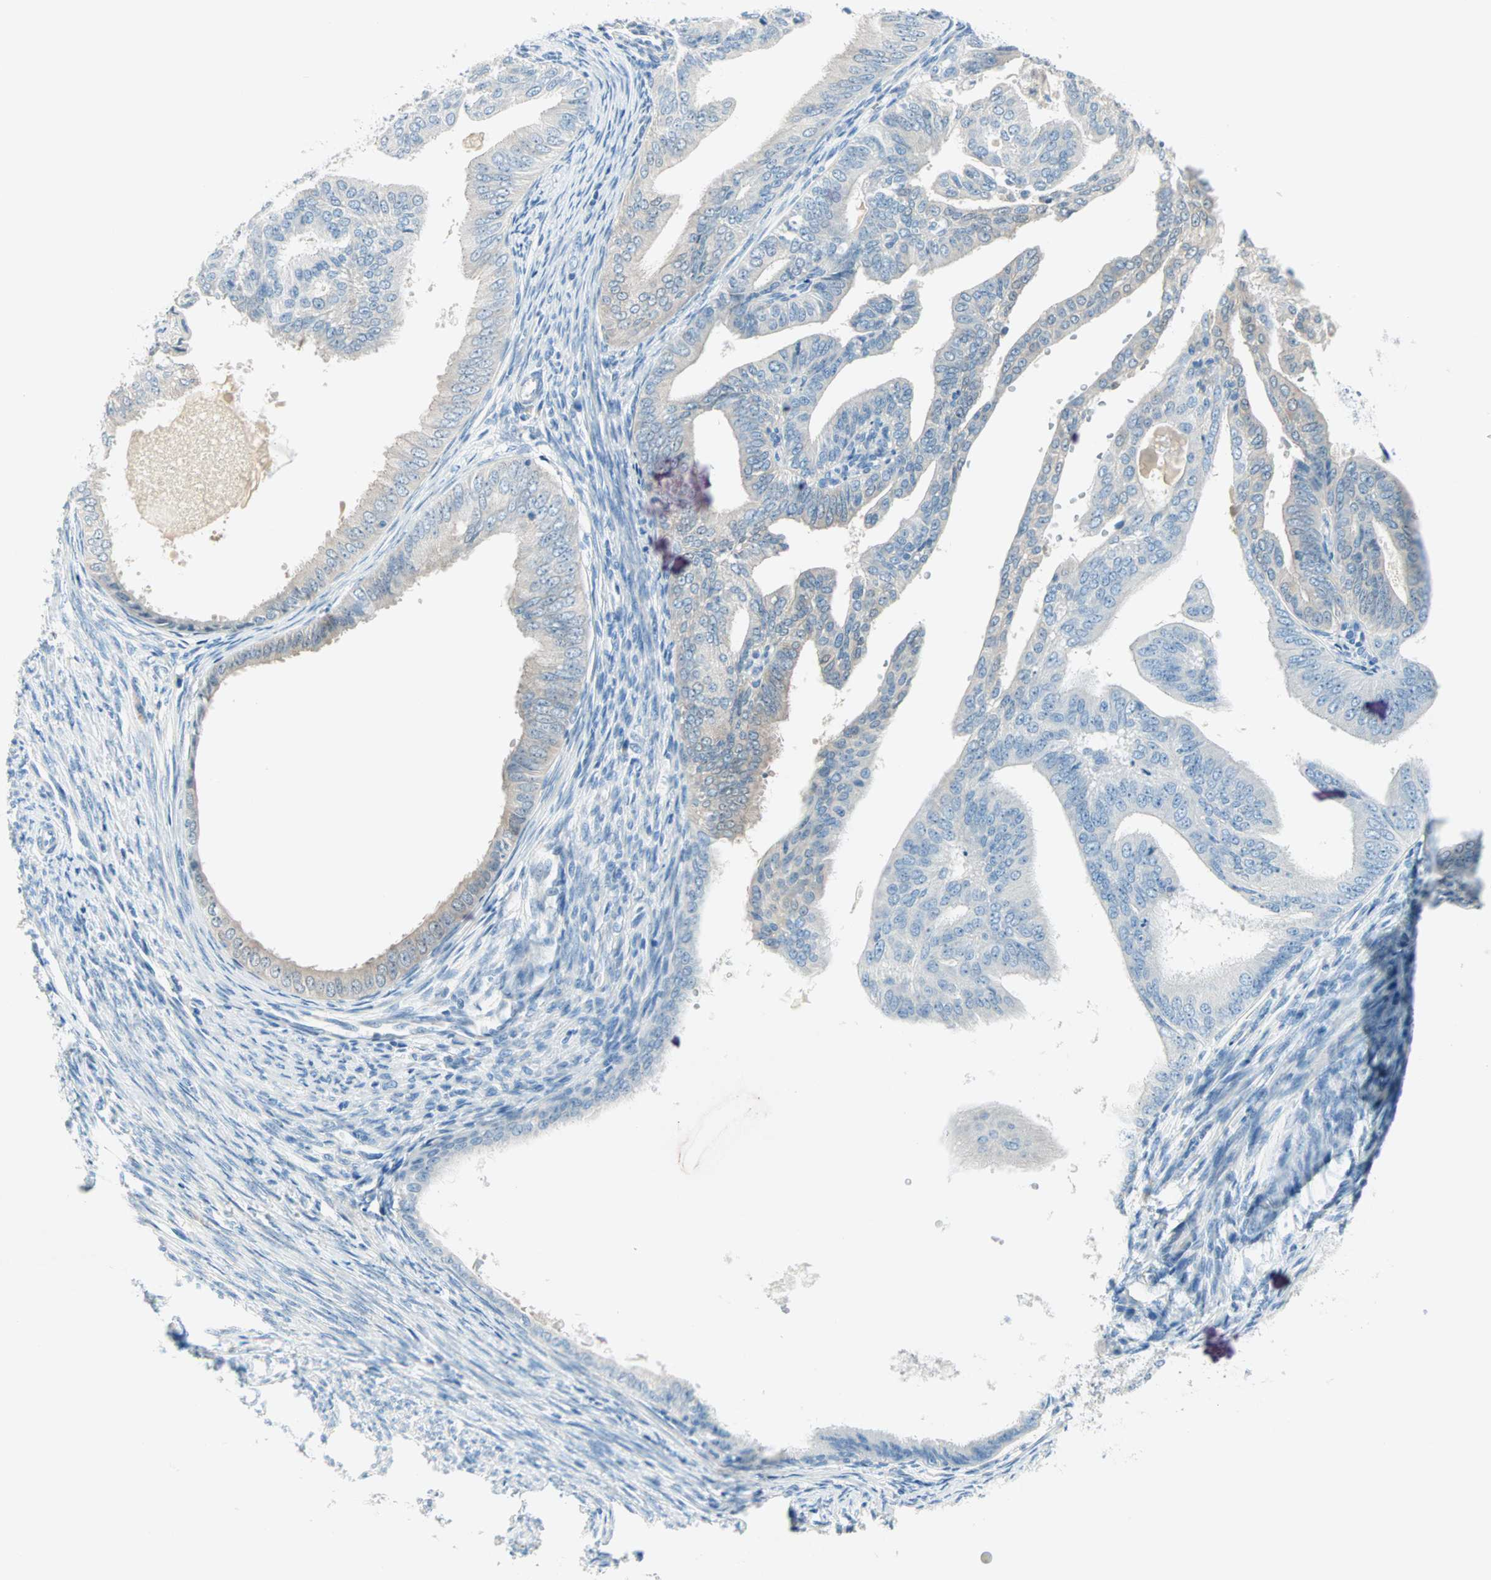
{"staining": {"intensity": "weak", "quantity": "<25%", "location": "cytoplasmic/membranous"}, "tissue": "endometrial cancer", "cell_type": "Tumor cells", "image_type": "cancer", "snomed": [{"axis": "morphology", "description": "Adenocarcinoma, NOS"}, {"axis": "topography", "description": "Endometrium"}], "caption": "High power microscopy micrograph of an immunohistochemistry histopathology image of endometrial cancer (adenocarcinoma), revealing no significant staining in tumor cells. The staining was performed using DAB to visualize the protein expression in brown, while the nuclei were stained in blue with hematoxylin (Magnification: 20x).", "gene": "SULT1C2", "patient": {"sex": "female", "age": 58}}